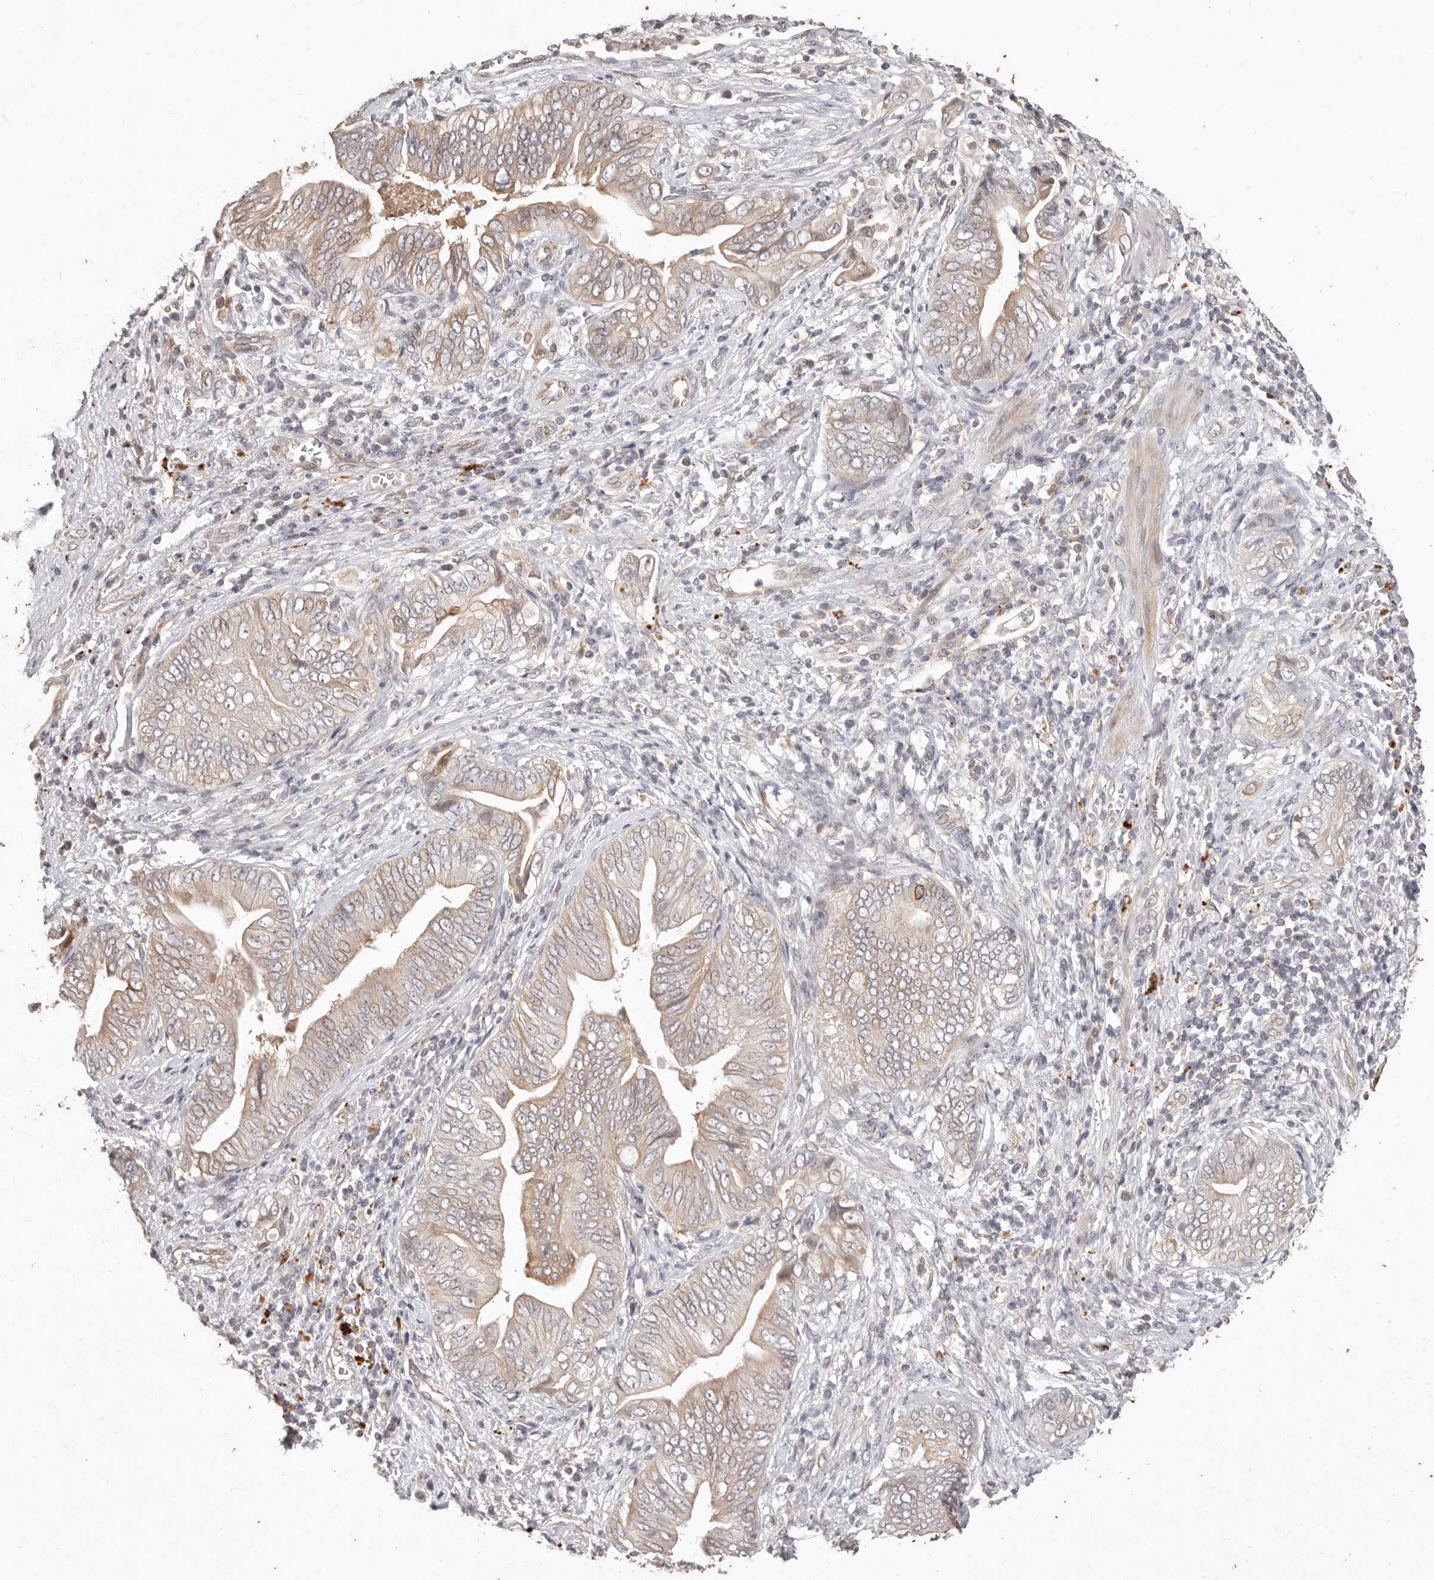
{"staining": {"intensity": "moderate", "quantity": "25%-75%", "location": "cytoplasmic/membranous"}, "tissue": "pancreatic cancer", "cell_type": "Tumor cells", "image_type": "cancer", "snomed": [{"axis": "morphology", "description": "Adenocarcinoma, NOS"}, {"axis": "topography", "description": "Pancreas"}], "caption": "Human pancreatic adenocarcinoma stained with a brown dye shows moderate cytoplasmic/membranous positive staining in approximately 25%-75% of tumor cells.", "gene": "KIF9", "patient": {"sex": "male", "age": 75}}